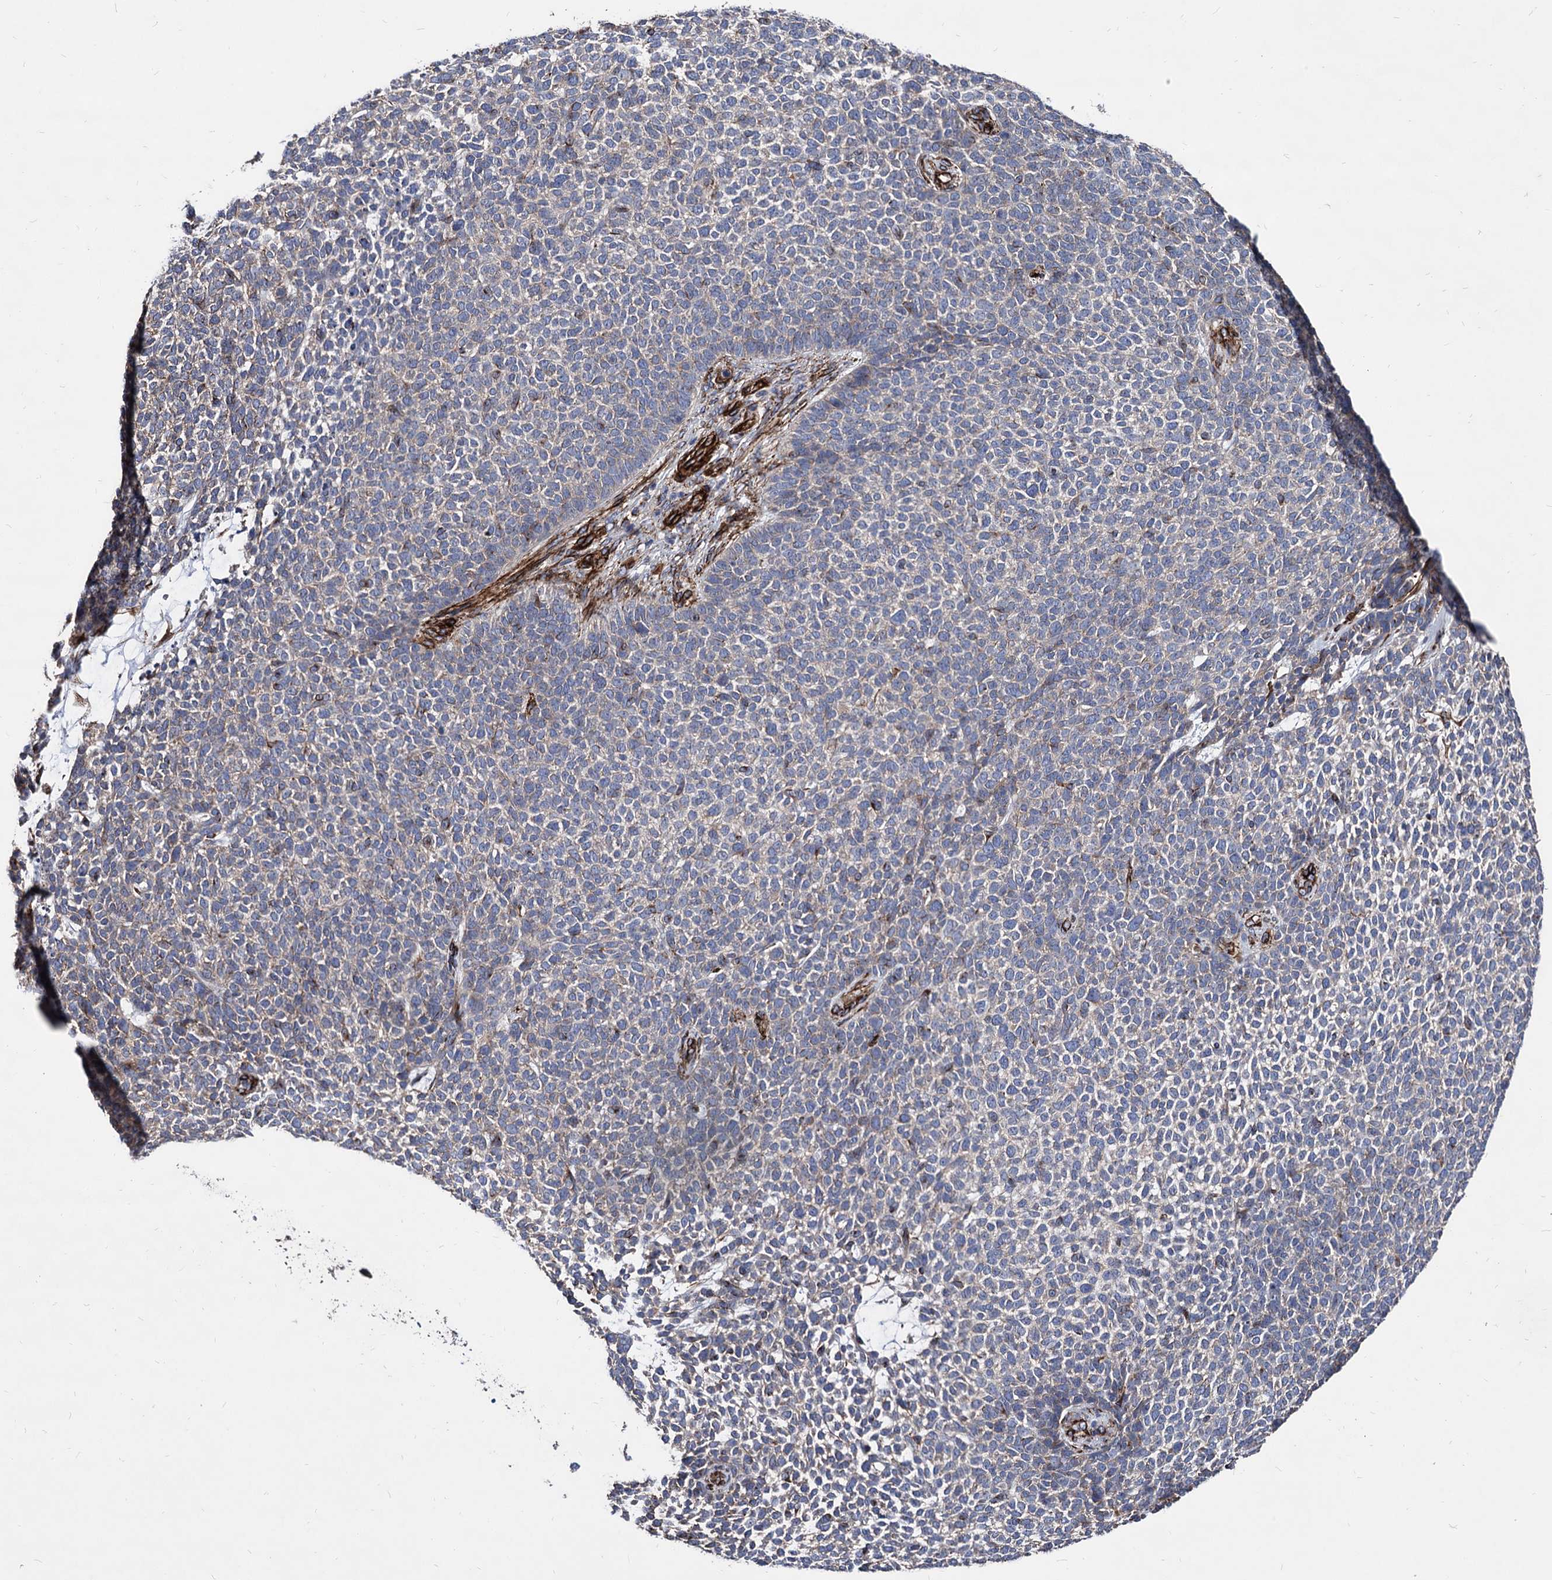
{"staining": {"intensity": "weak", "quantity": "<25%", "location": "cytoplasmic/membranous"}, "tissue": "skin cancer", "cell_type": "Tumor cells", "image_type": "cancer", "snomed": [{"axis": "morphology", "description": "Basal cell carcinoma"}, {"axis": "topography", "description": "Skin"}], "caption": "The micrograph shows no staining of tumor cells in skin cancer.", "gene": "WDR11", "patient": {"sex": "female", "age": 84}}